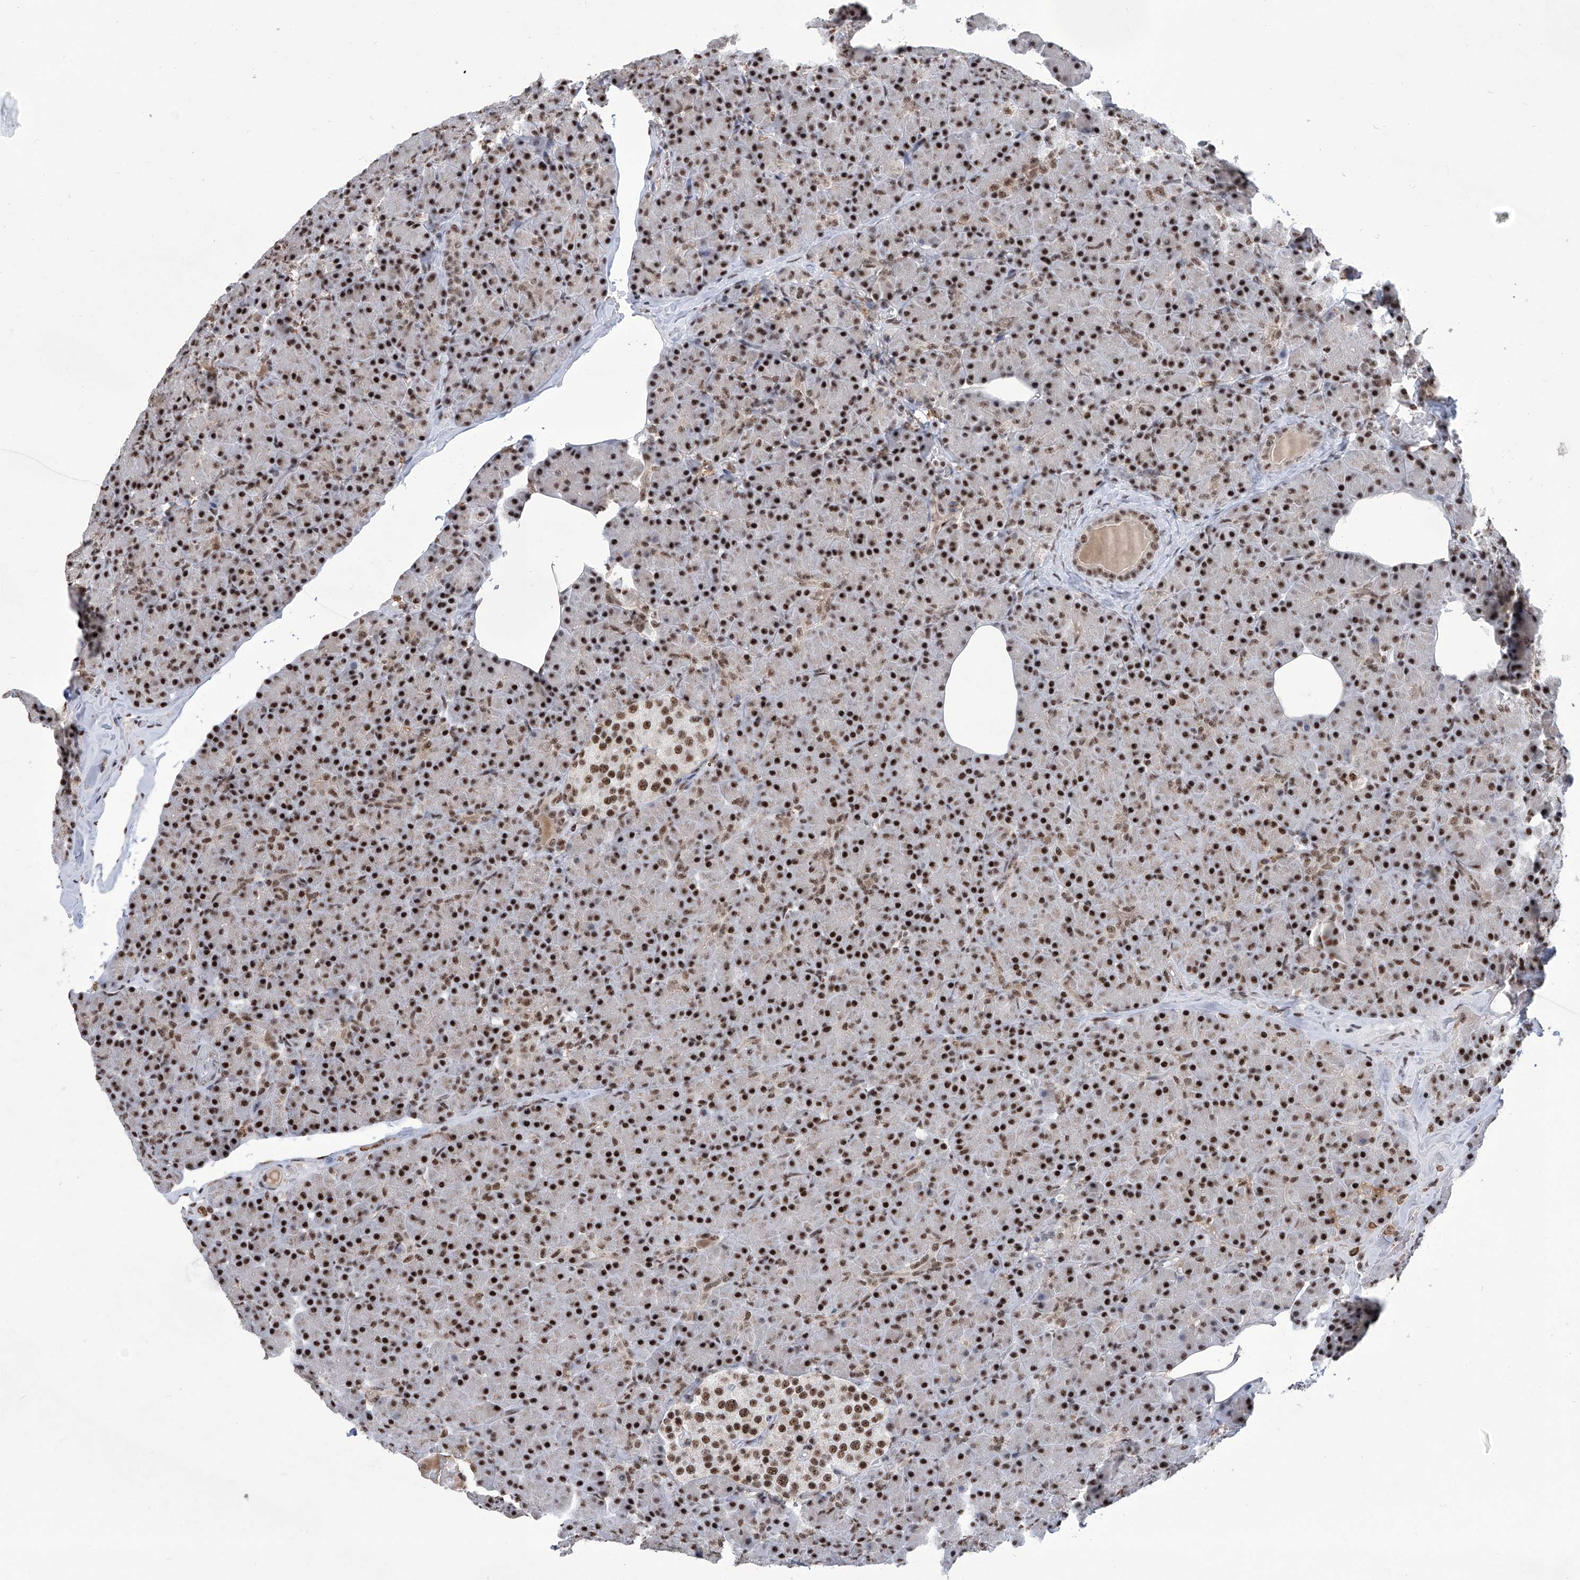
{"staining": {"intensity": "strong", "quantity": ">75%", "location": "nuclear"}, "tissue": "pancreas", "cell_type": "Exocrine glandular cells", "image_type": "normal", "snomed": [{"axis": "morphology", "description": "Normal tissue, NOS"}, {"axis": "topography", "description": "Pancreas"}], "caption": "Benign pancreas shows strong nuclear staining in approximately >75% of exocrine glandular cells The protein is shown in brown color, while the nuclei are stained blue..", "gene": "FBXL4", "patient": {"sex": "female", "age": 43}}